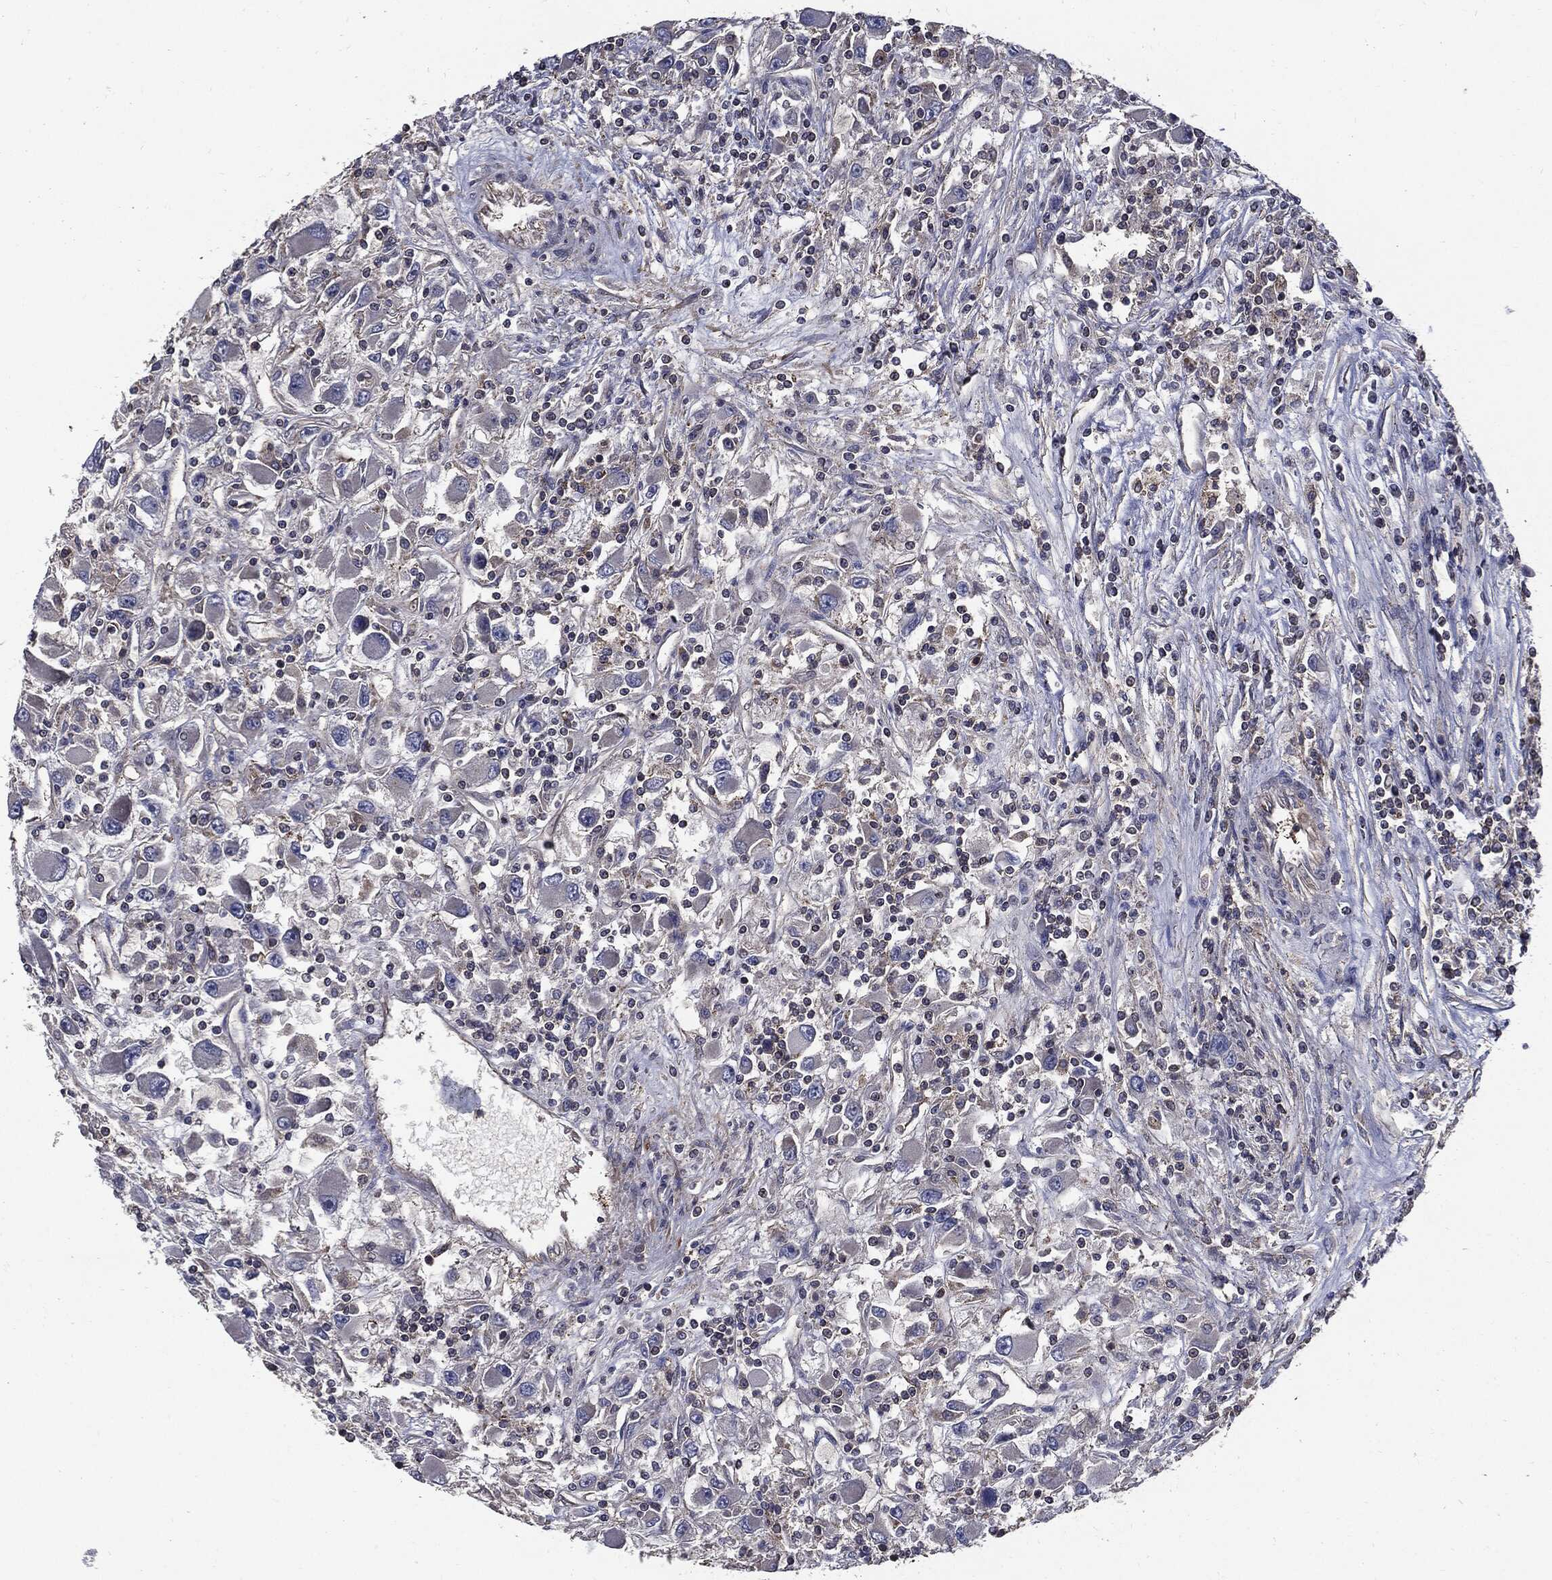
{"staining": {"intensity": "negative", "quantity": "none", "location": "none"}, "tissue": "renal cancer", "cell_type": "Tumor cells", "image_type": "cancer", "snomed": [{"axis": "morphology", "description": "Adenocarcinoma, NOS"}, {"axis": "topography", "description": "Kidney"}], "caption": "DAB (3,3'-diaminobenzidine) immunohistochemical staining of renal adenocarcinoma displays no significant staining in tumor cells.", "gene": "PDCD6IP", "patient": {"sex": "female", "age": 67}}